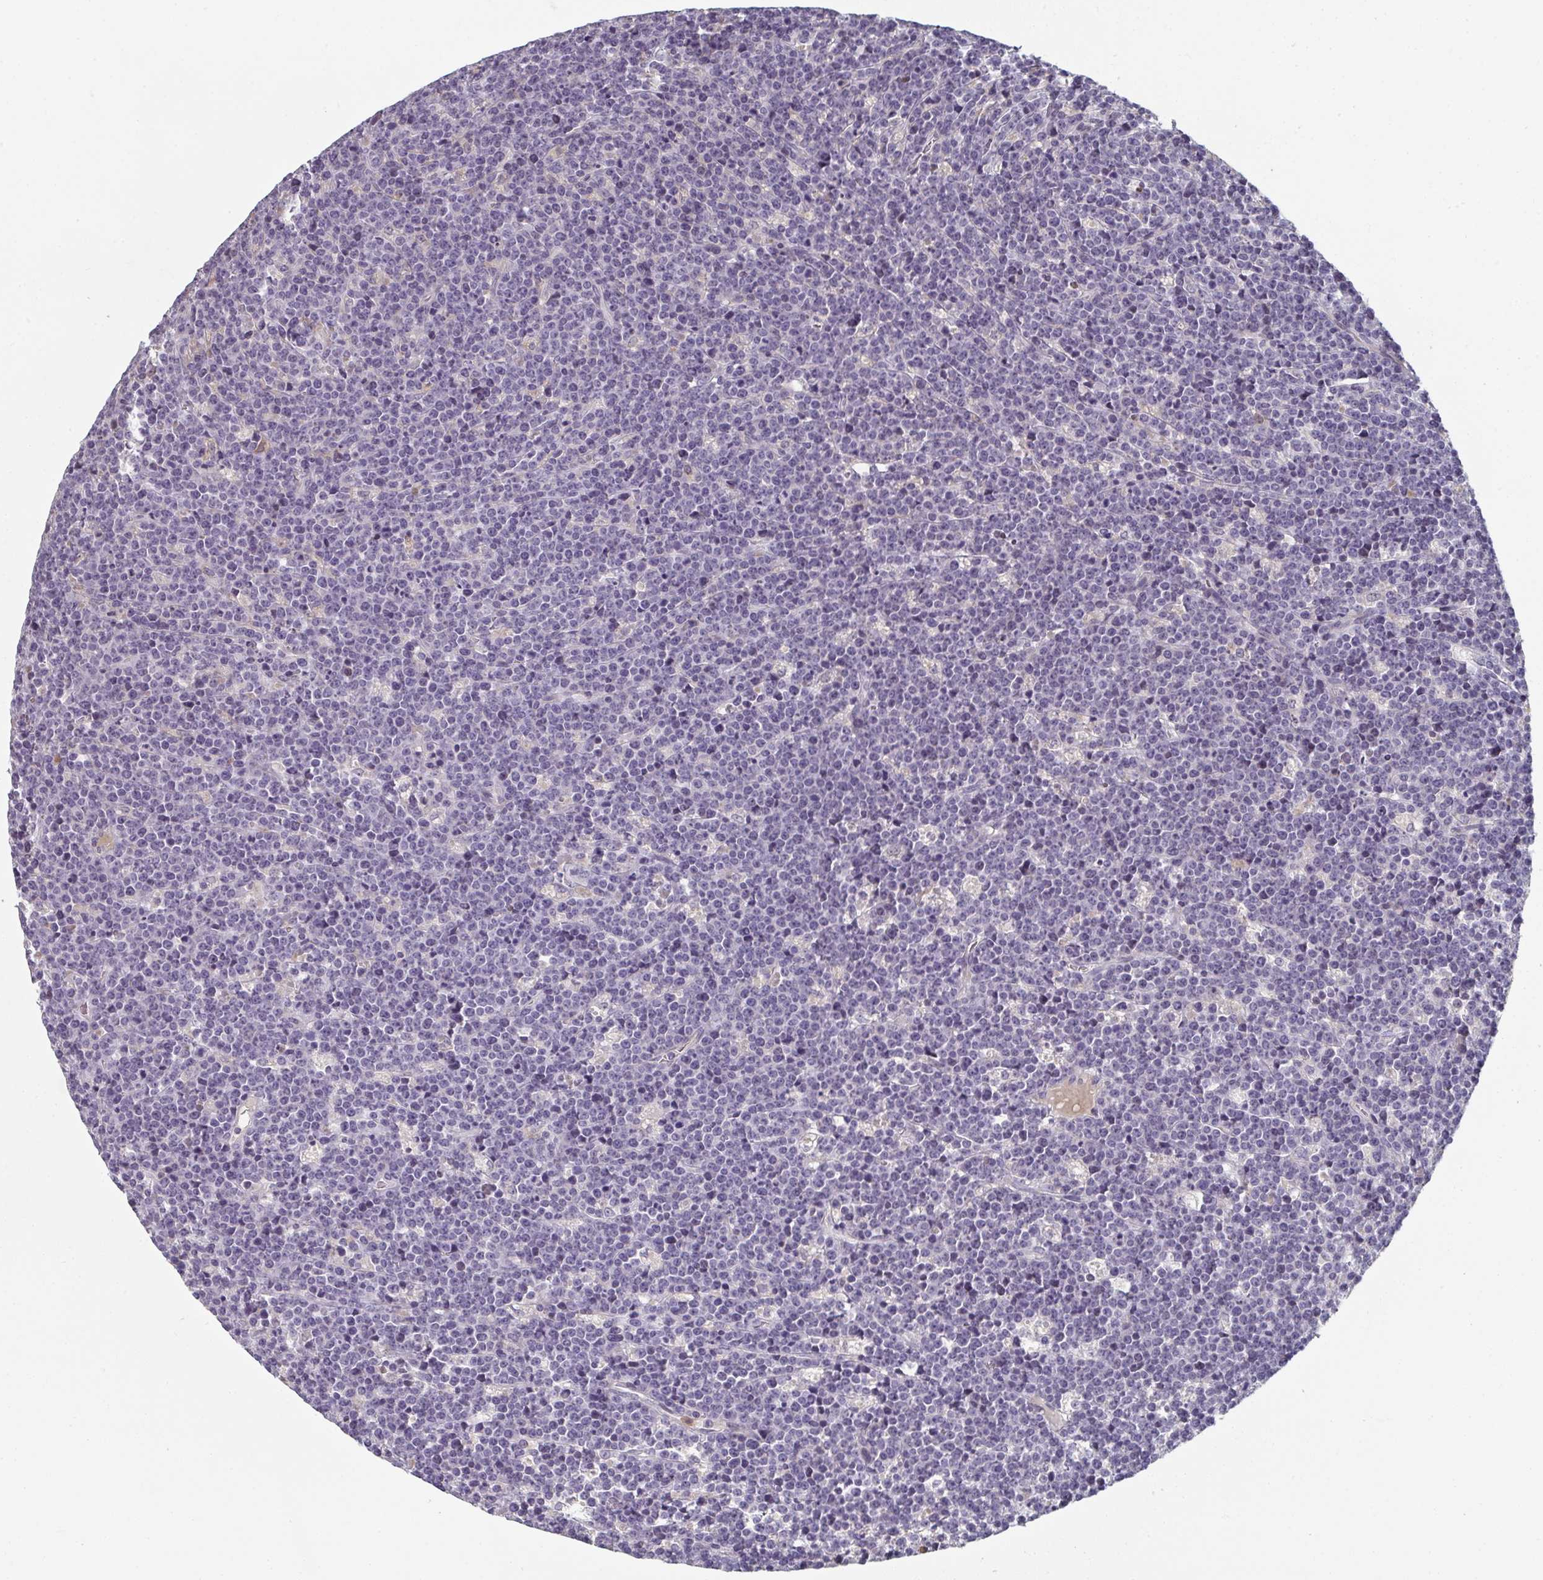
{"staining": {"intensity": "negative", "quantity": "none", "location": "none"}, "tissue": "lymphoma", "cell_type": "Tumor cells", "image_type": "cancer", "snomed": [{"axis": "morphology", "description": "Malignant lymphoma, non-Hodgkin's type, High grade"}, {"axis": "topography", "description": "Ovary"}], "caption": "High power microscopy image of an immunohistochemistry image of malignant lymphoma, non-Hodgkin's type (high-grade), revealing no significant expression in tumor cells. Brightfield microscopy of immunohistochemistry stained with DAB (3,3'-diaminobenzidine) (brown) and hematoxylin (blue), captured at high magnification.", "gene": "A1CF", "patient": {"sex": "female", "age": 56}}